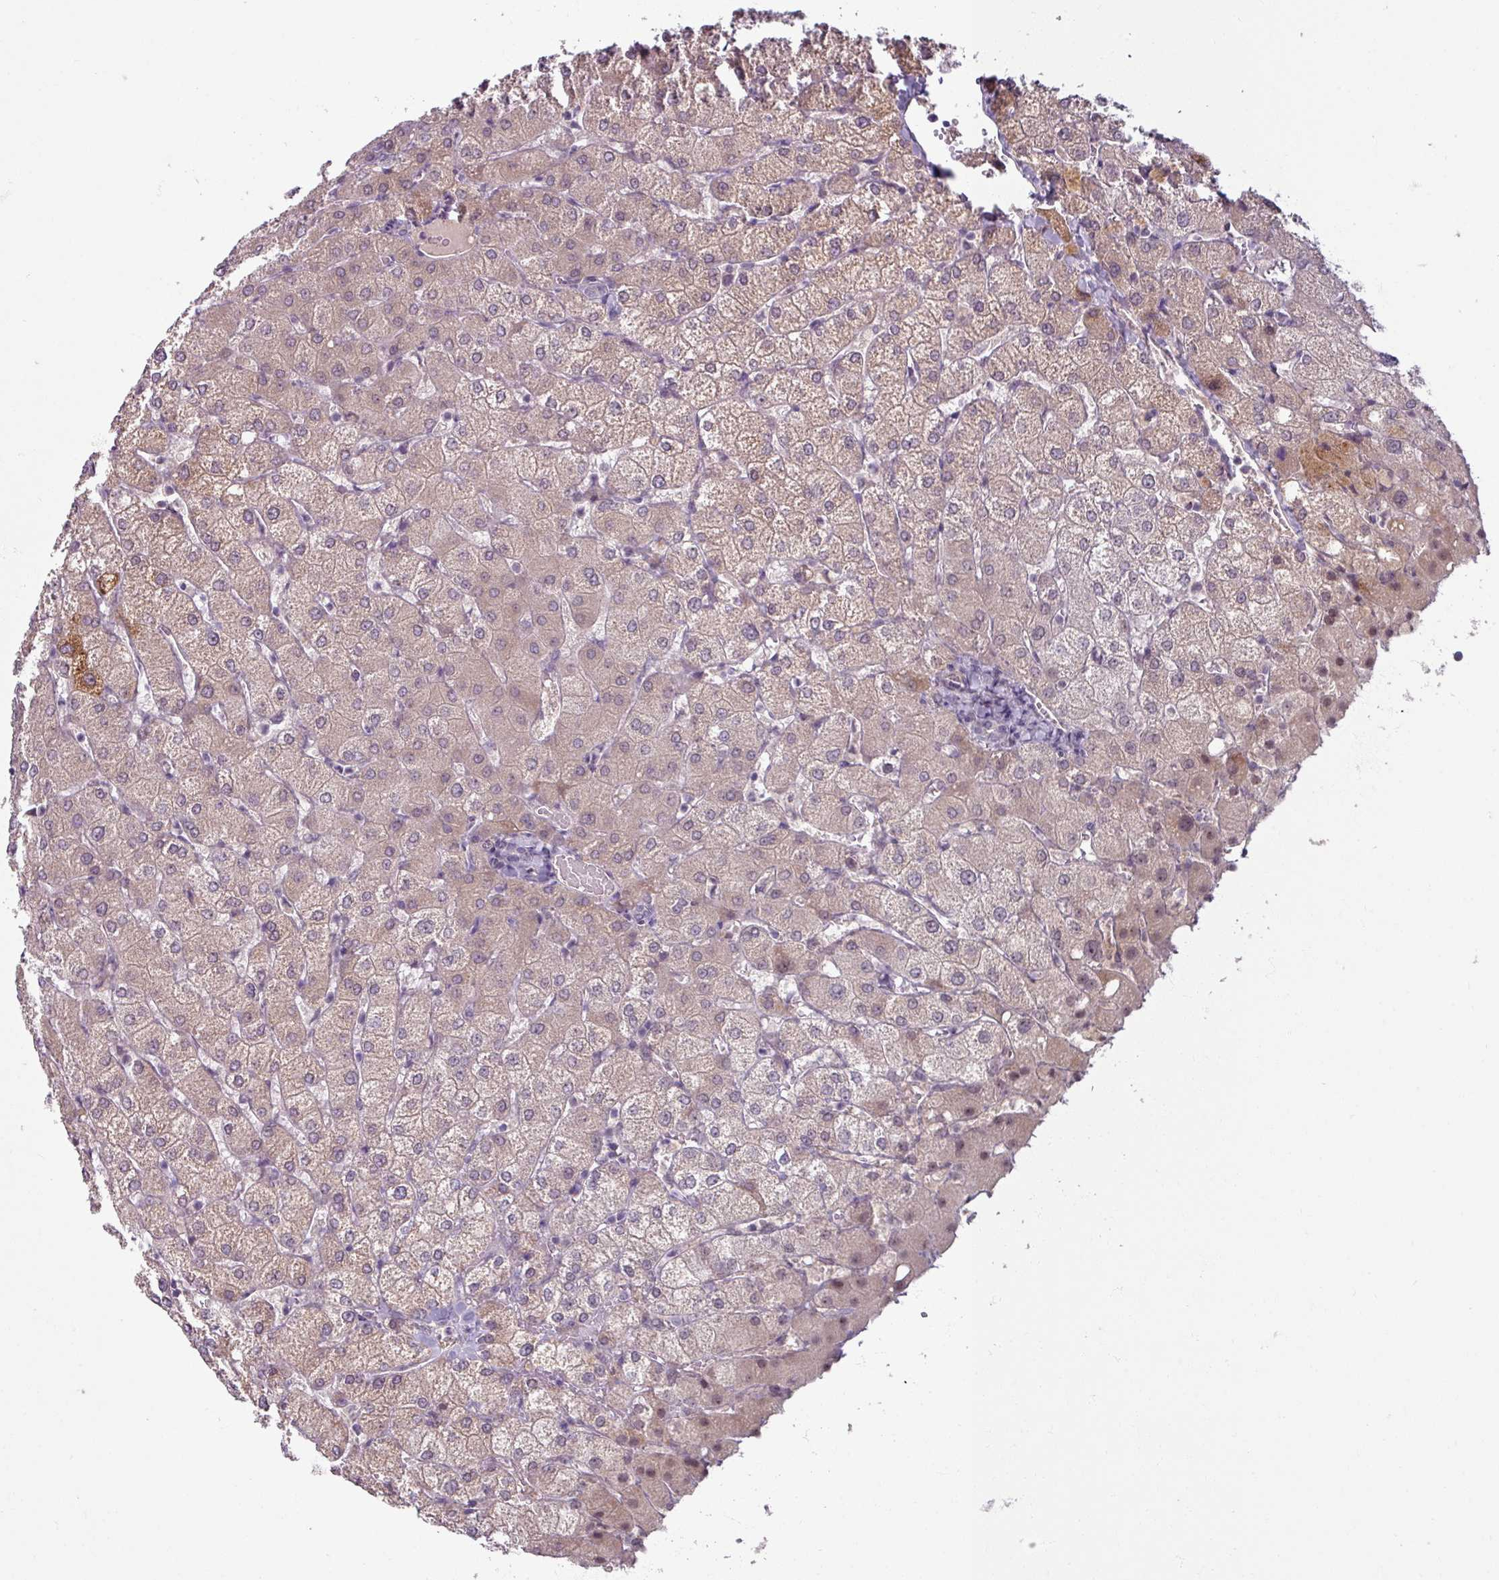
{"staining": {"intensity": "negative", "quantity": "none", "location": "none"}, "tissue": "liver", "cell_type": "Cholangiocytes", "image_type": "normal", "snomed": [{"axis": "morphology", "description": "Normal tissue, NOS"}, {"axis": "topography", "description": "Liver"}], "caption": "Immunohistochemical staining of unremarkable human liver shows no significant positivity in cholangiocytes.", "gene": "UVSSA", "patient": {"sex": "female", "age": 54}}